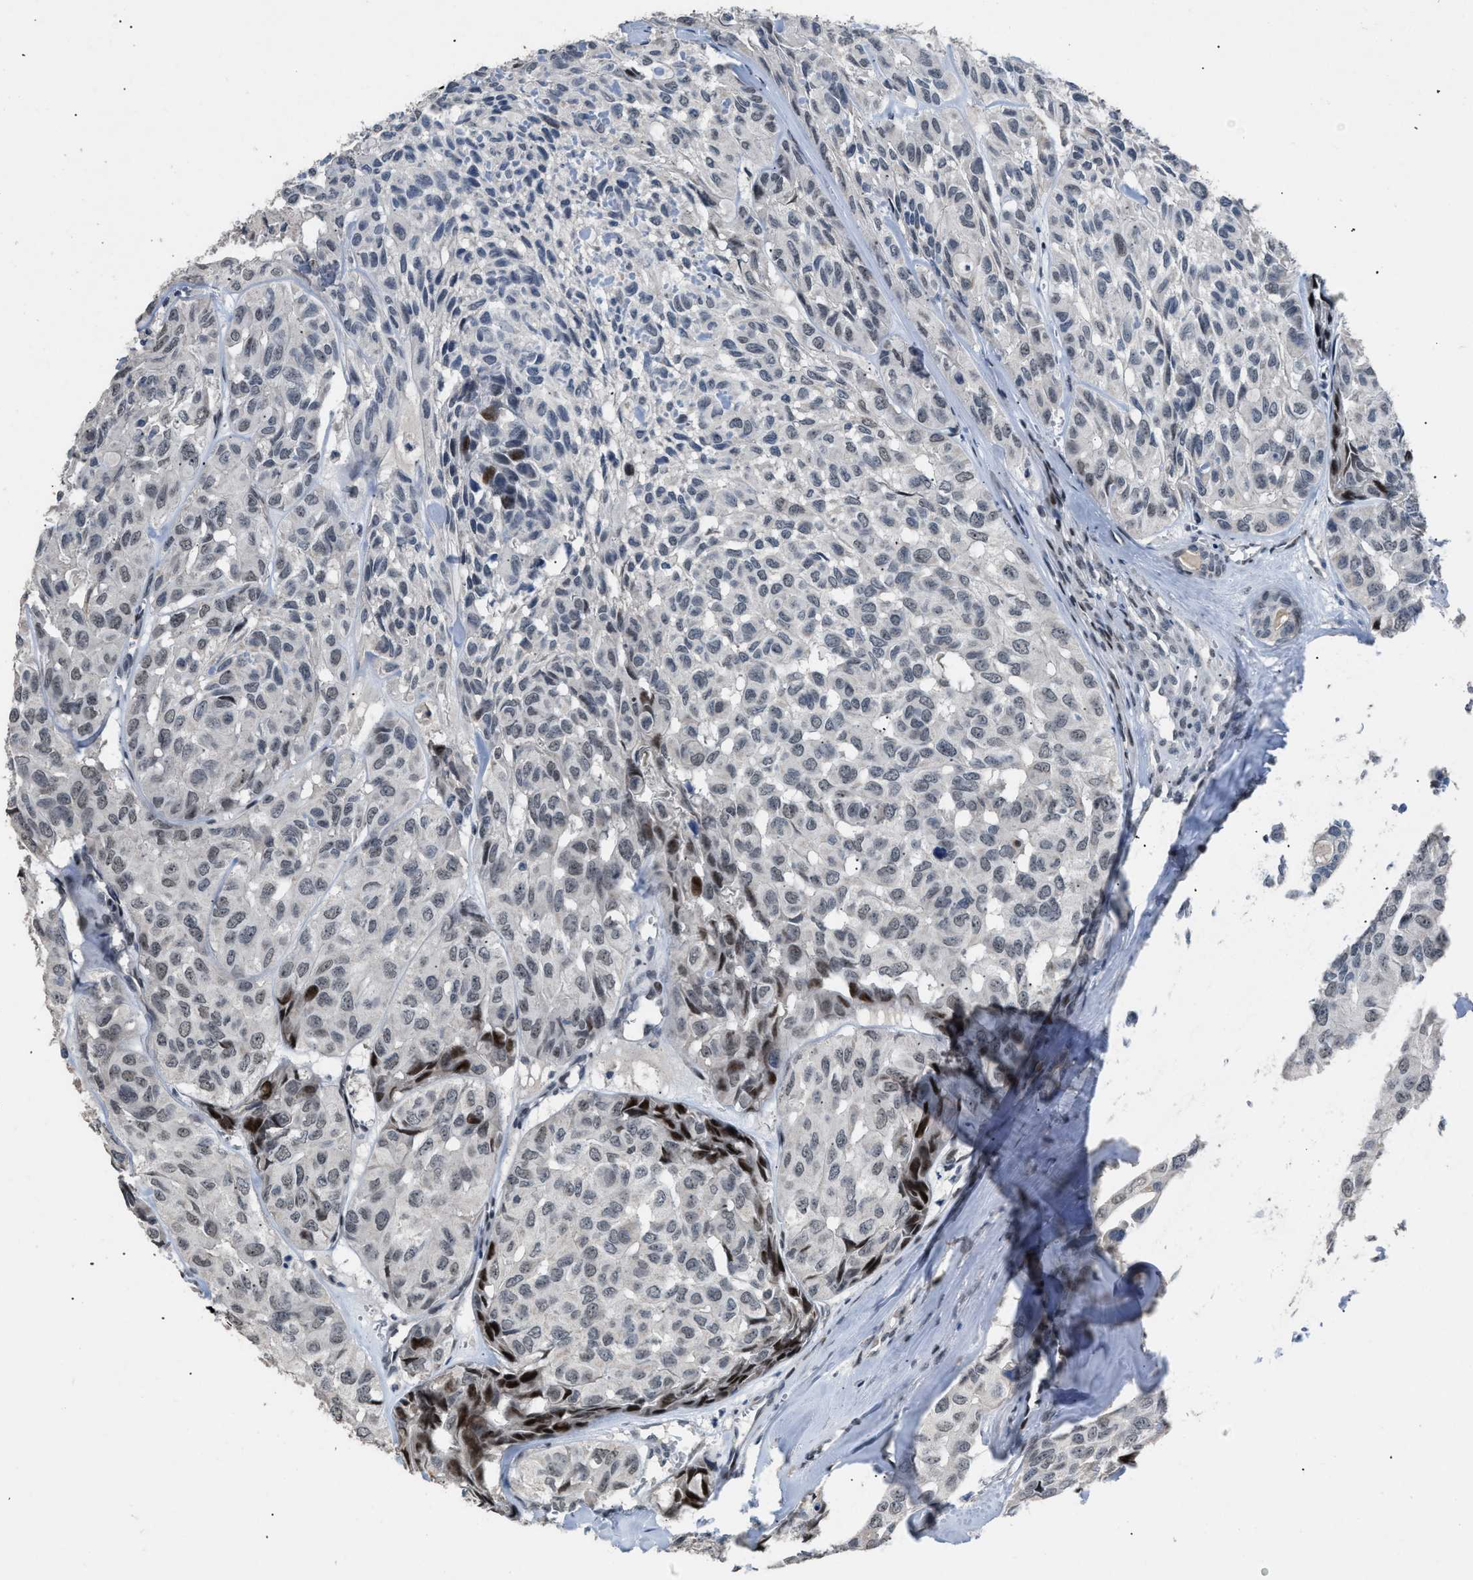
{"staining": {"intensity": "negative", "quantity": "none", "location": "none"}, "tissue": "head and neck cancer", "cell_type": "Tumor cells", "image_type": "cancer", "snomed": [{"axis": "morphology", "description": "Adenocarcinoma, NOS"}, {"axis": "topography", "description": "Salivary gland, NOS"}, {"axis": "topography", "description": "Head-Neck"}], "caption": "IHC image of human head and neck cancer stained for a protein (brown), which demonstrates no expression in tumor cells.", "gene": "SETDB1", "patient": {"sex": "female", "age": 76}}